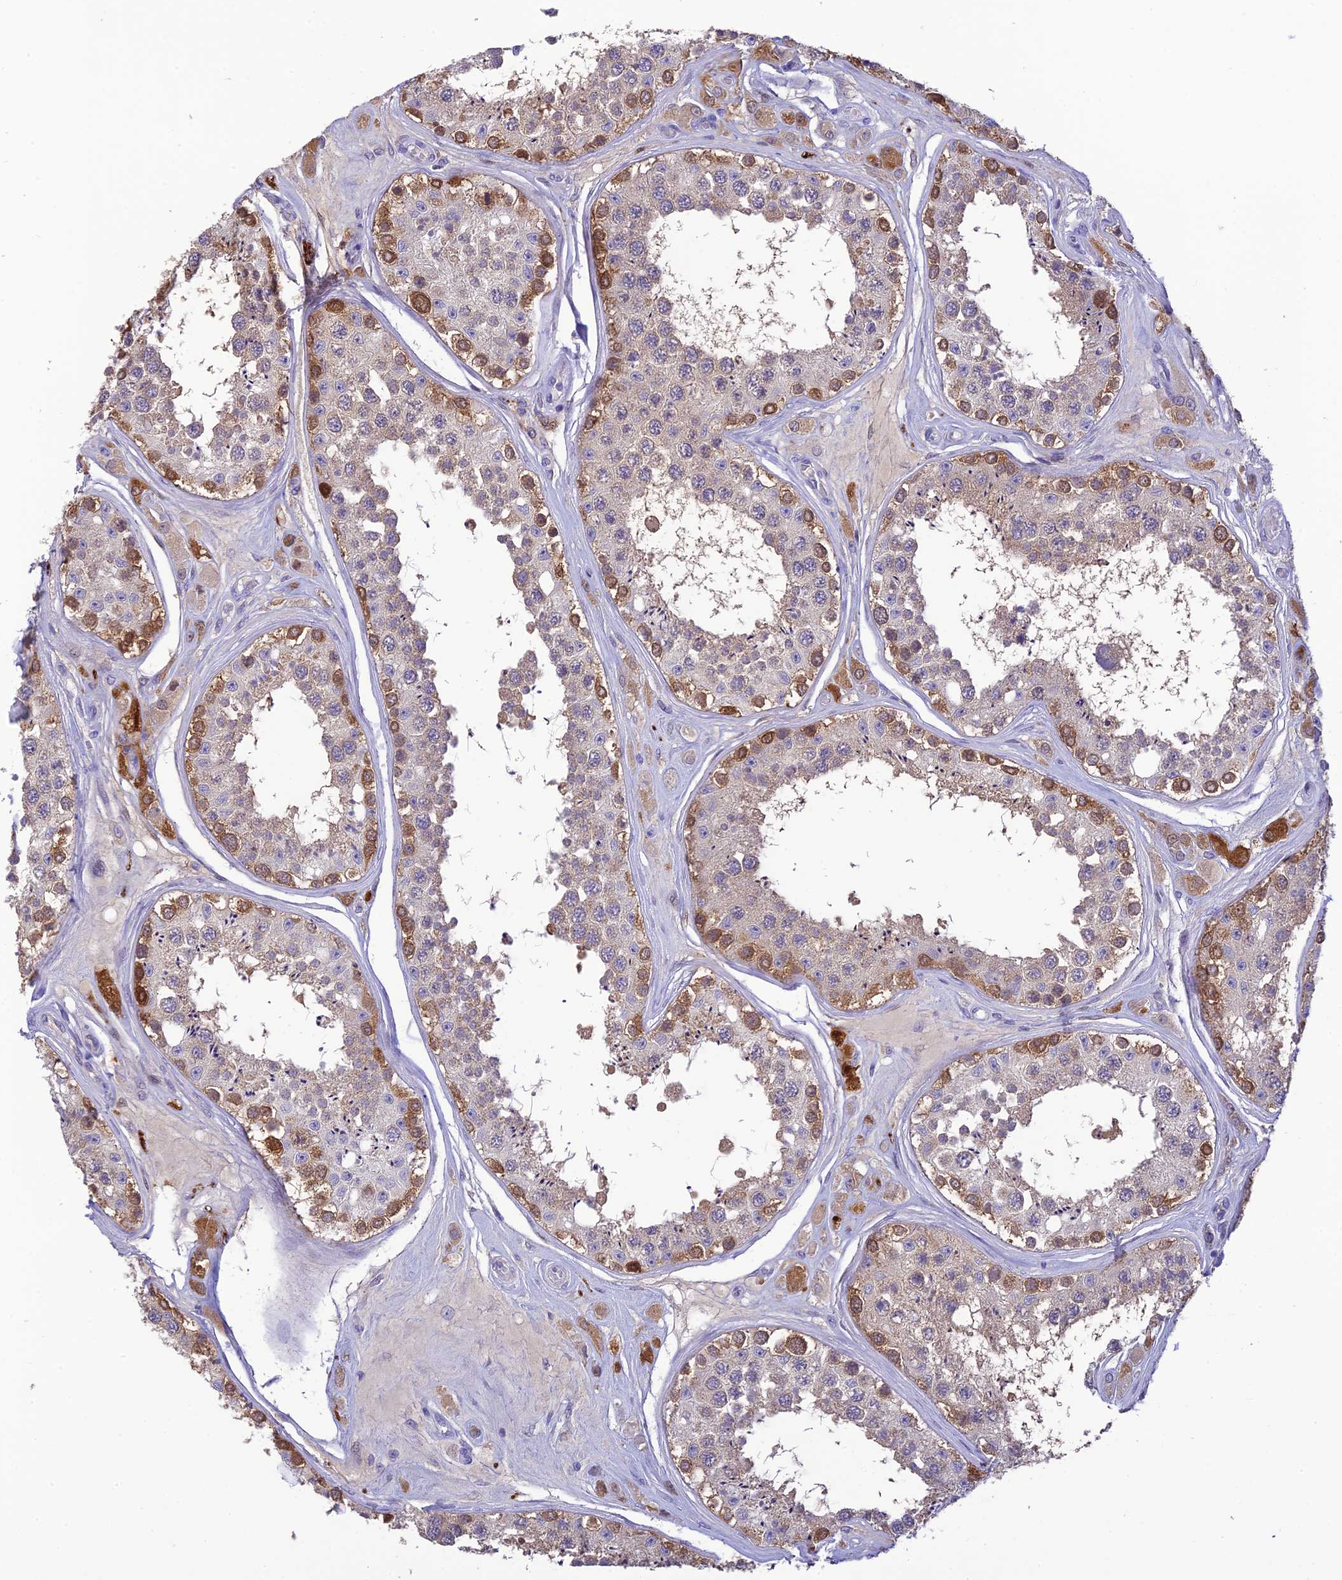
{"staining": {"intensity": "strong", "quantity": "<25%", "location": "cytoplasmic/membranous"}, "tissue": "testis", "cell_type": "Cells in seminiferous ducts", "image_type": "normal", "snomed": [{"axis": "morphology", "description": "Normal tissue, NOS"}, {"axis": "topography", "description": "Testis"}], "caption": "Human testis stained for a protein (brown) displays strong cytoplasmic/membranous positive expression in about <25% of cells in seminiferous ducts.", "gene": "XPO7", "patient": {"sex": "male", "age": 25}}